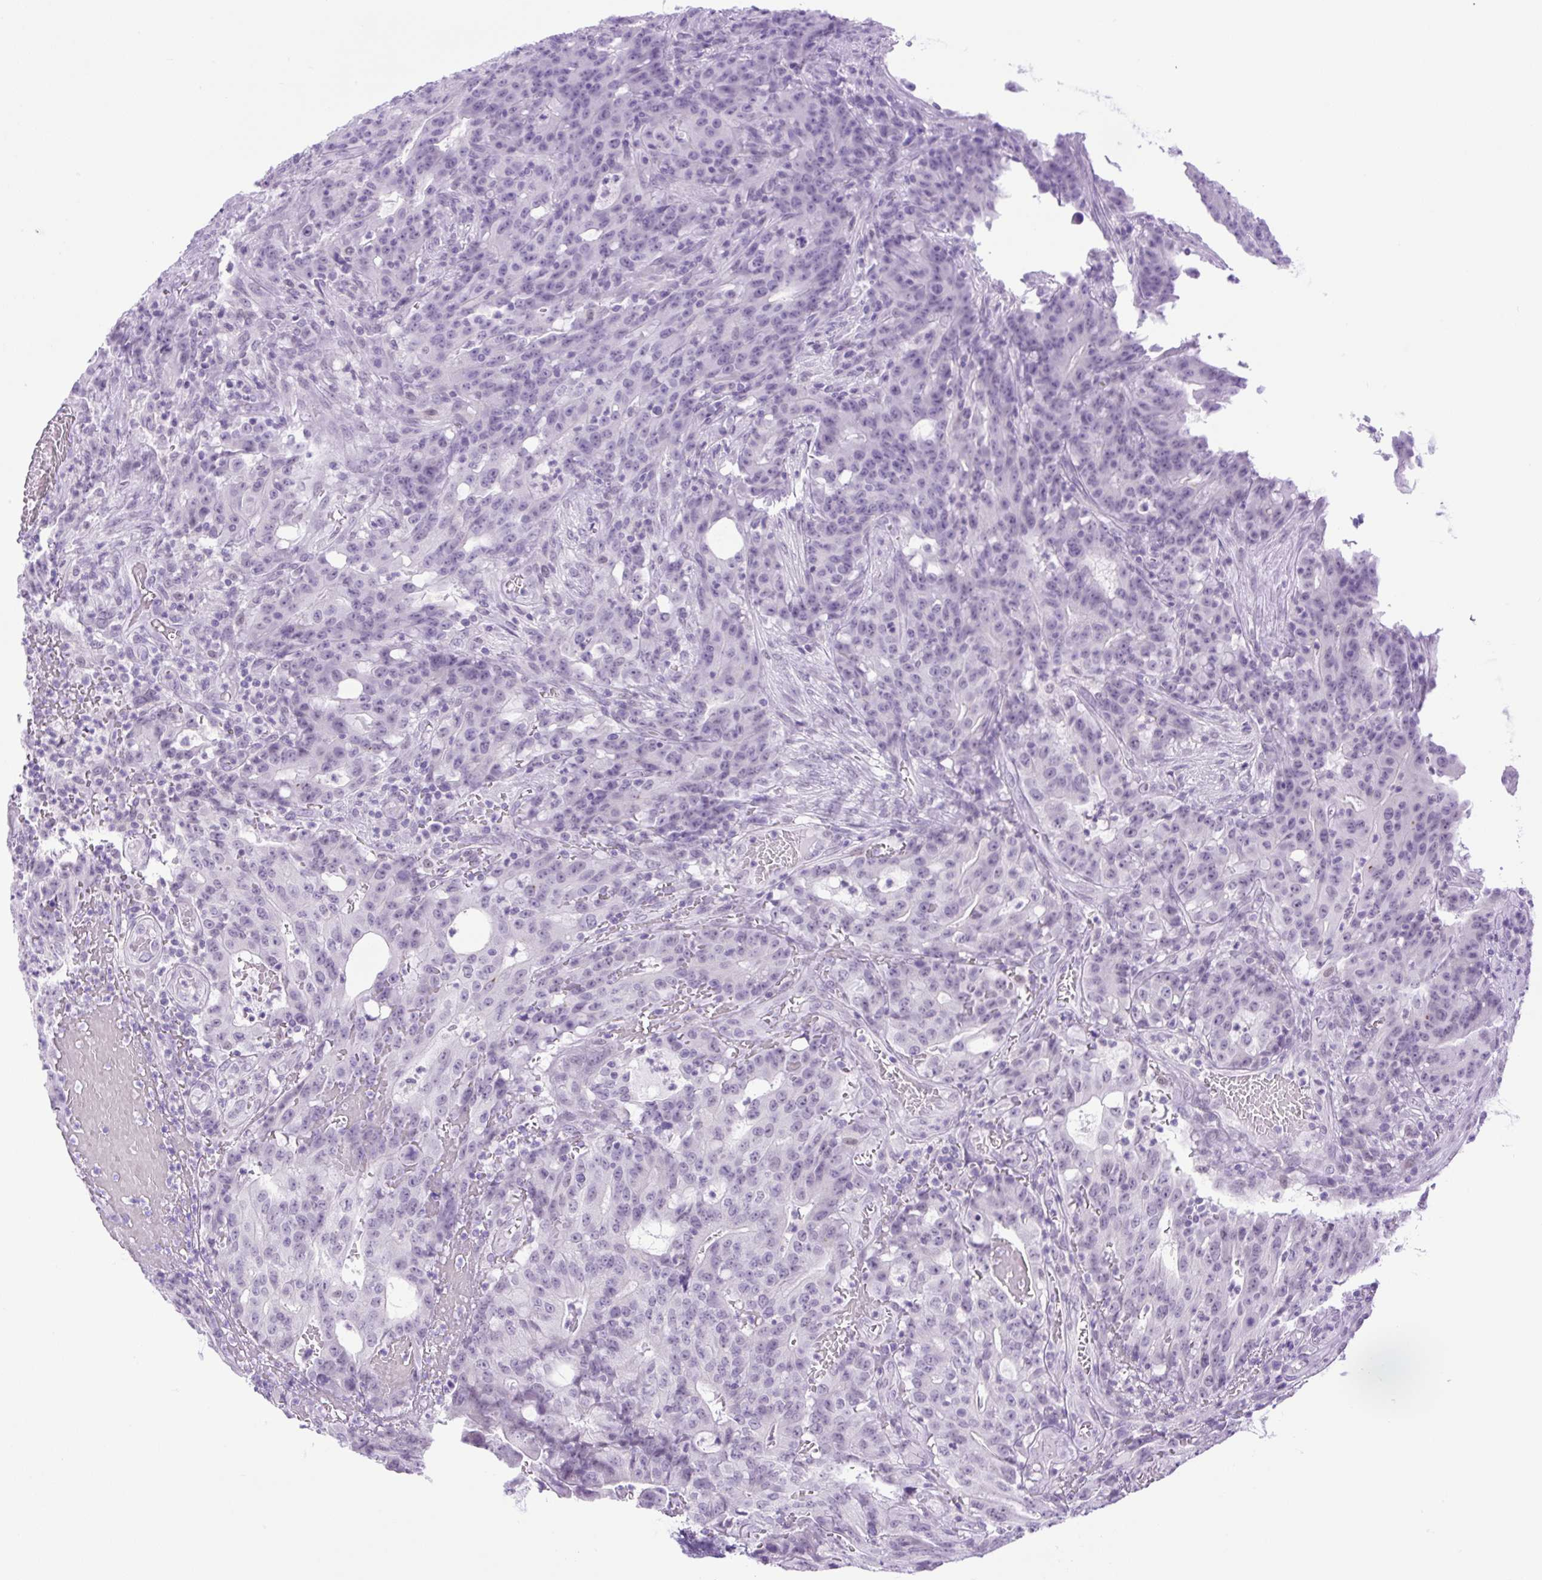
{"staining": {"intensity": "negative", "quantity": "none", "location": "none"}, "tissue": "colorectal cancer", "cell_type": "Tumor cells", "image_type": "cancer", "snomed": [{"axis": "morphology", "description": "Adenocarcinoma, NOS"}, {"axis": "topography", "description": "Colon"}], "caption": "This micrograph is of adenocarcinoma (colorectal) stained with immunohistochemistry (IHC) to label a protein in brown with the nuclei are counter-stained blue. There is no positivity in tumor cells.", "gene": "KPNA1", "patient": {"sex": "male", "age": 83}}